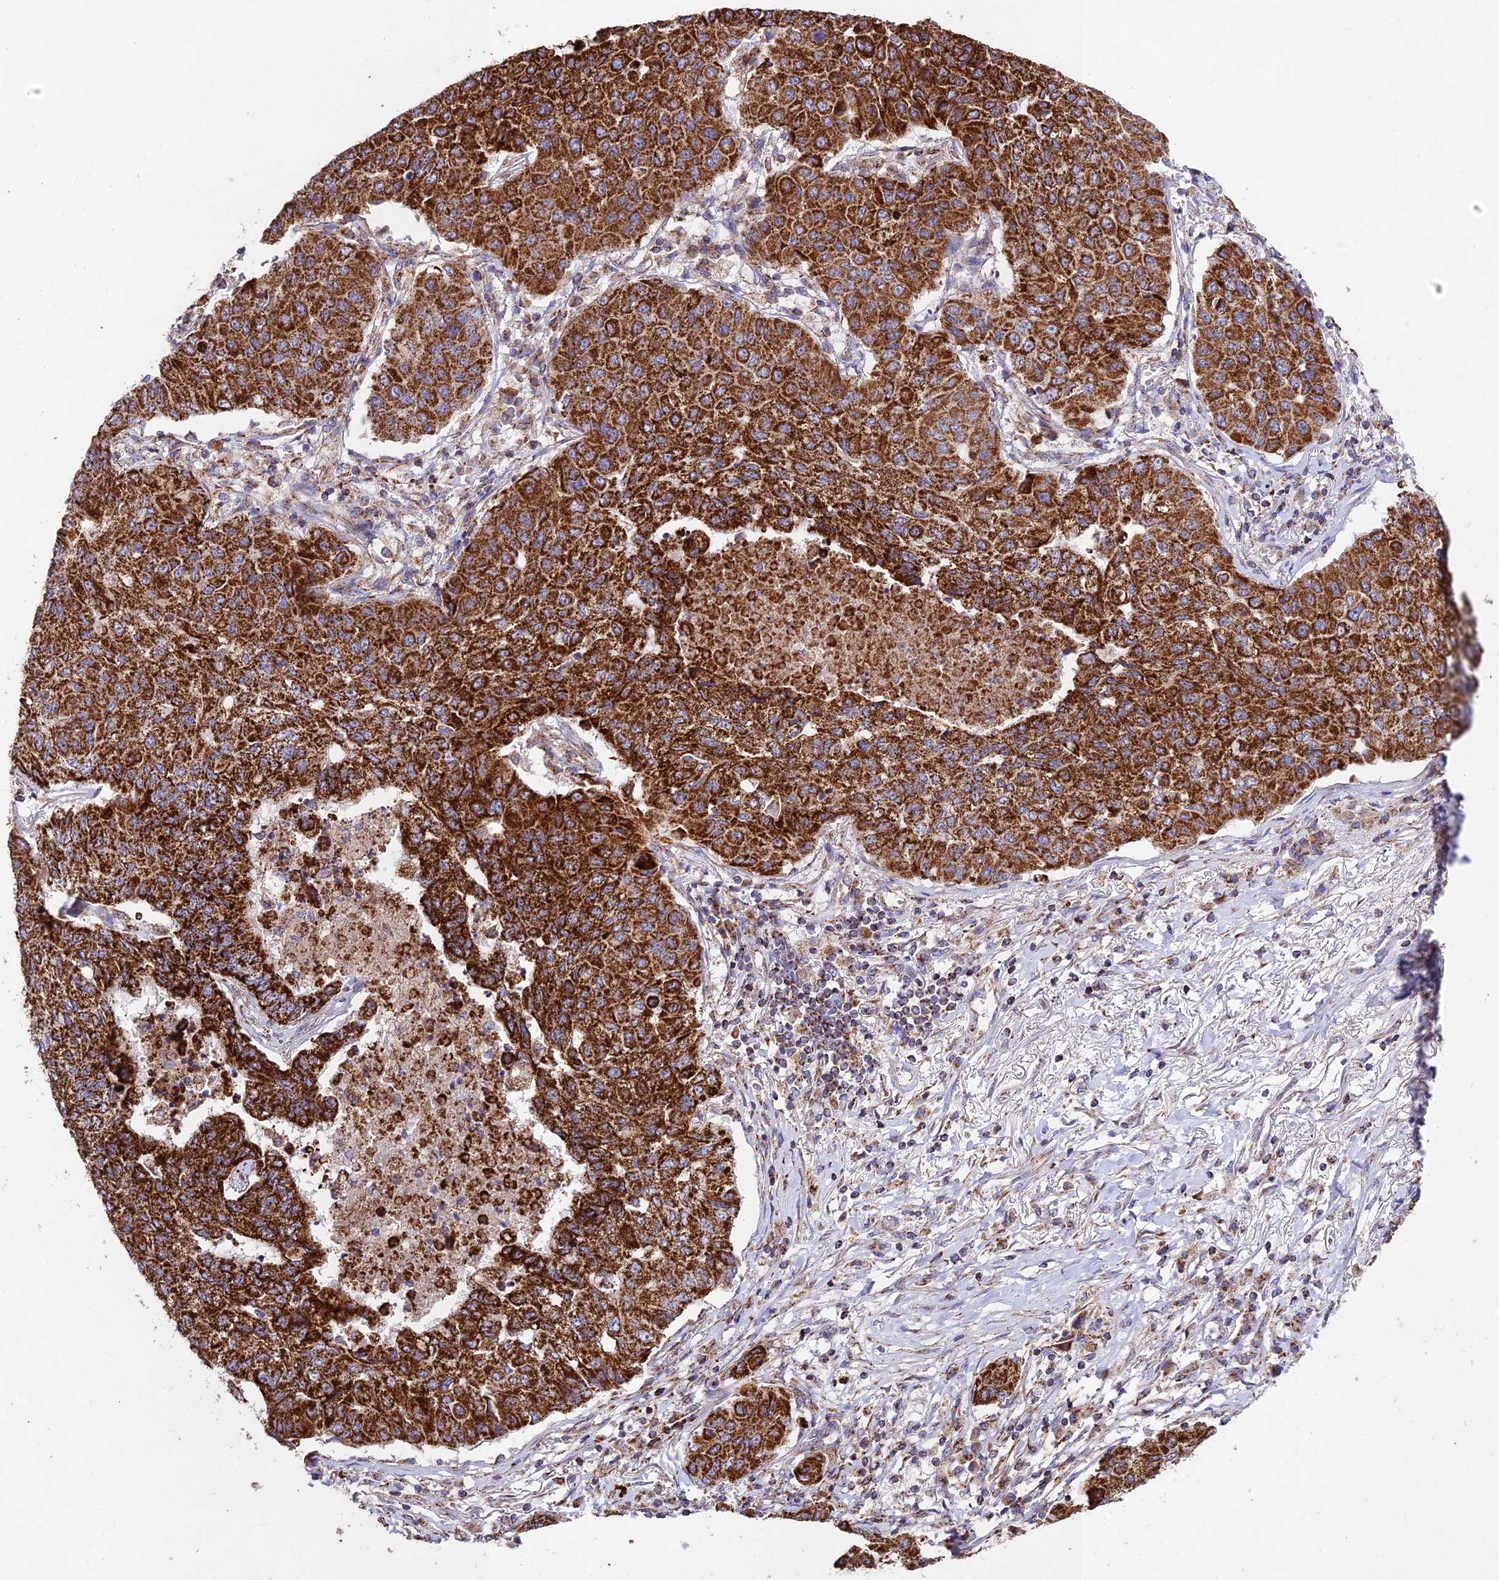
{"staining": {"intensity": "strong", "quantity": ">75%", "location": "cytoplasmic/membranous"}, "tissue": "lung cancer", "cell_type": "Tumor cells", "image_type": "cancer", "snomed": [{"axis": "morphology", "description": "Squamous cell carcinoma, NOS"}, {"axis": "topography", "description": "Lung"}], "caption": "Tumor cells show strong cytoplasmic/membranous staining in about >75% of cells in lung squamous cell carcinoma.", "gene": "KHDC3L", "patient": {"sex": "male", "age": 74}}